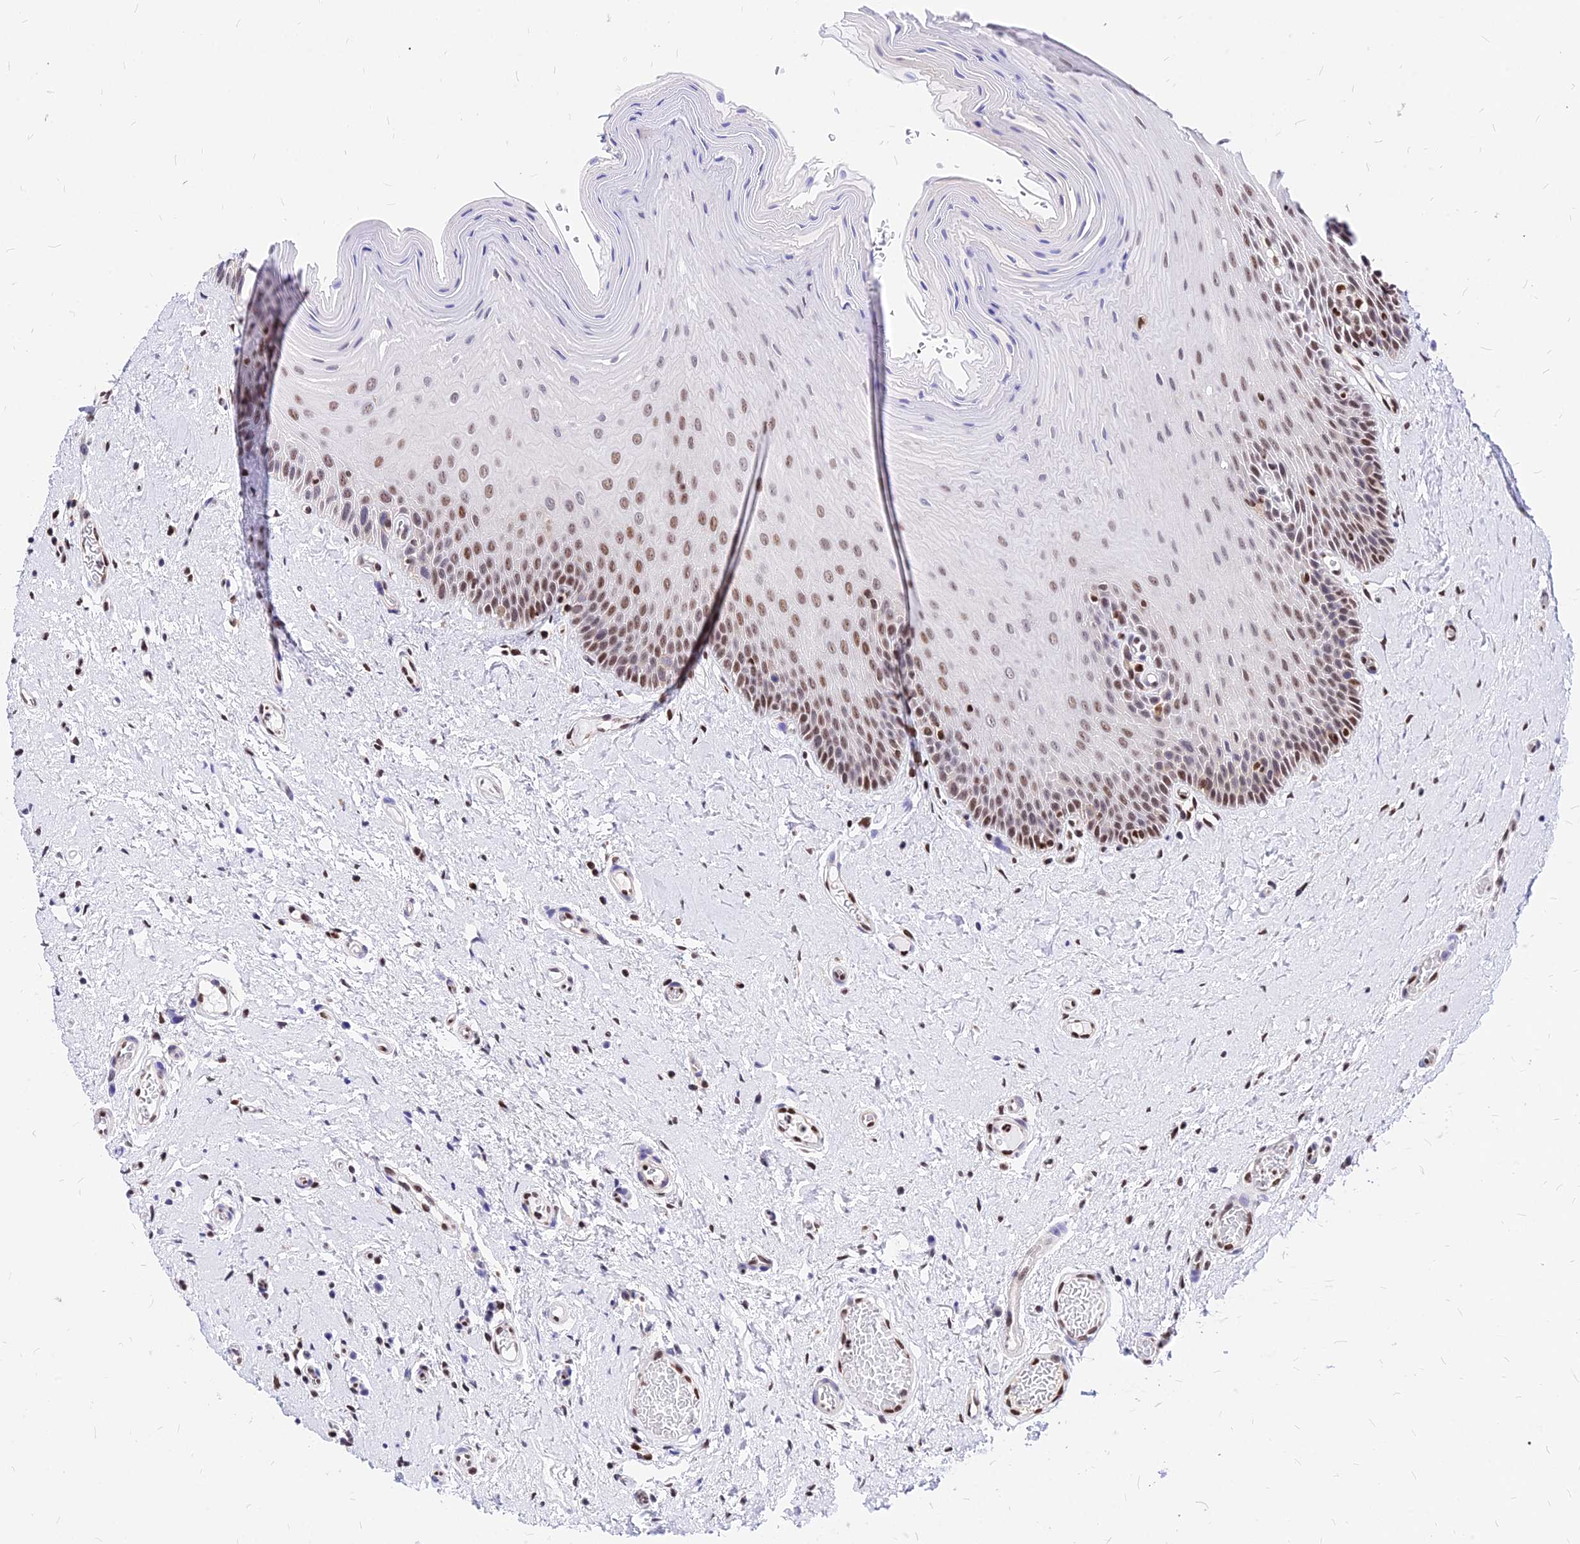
{"staining": {"intensity": "moderate", "quantity": ">75%", "location": "nuclear"}, "tissue": "oral mucosa", "cell_type": "Squamous epithelial cells", "image_type": "normal", "snomed": [{"axis": "morphology", "description": "Normal tissue, NOS"}, {"axis": "topography", "description": "Oral tissue"}, {"axis": "topography", "description": "Tounge, NOS"}], "caption": "Immunohistochemistry (DAB (3,3'-diaminobenzidine)) staining of normal oral mucosa shows moderate nuclear protein positivity in about >75% of squamous epithelial cells. Nuclei are stained in blue.", "gene": "PAXX", "patient": {"sex": "male", "age": 47}}